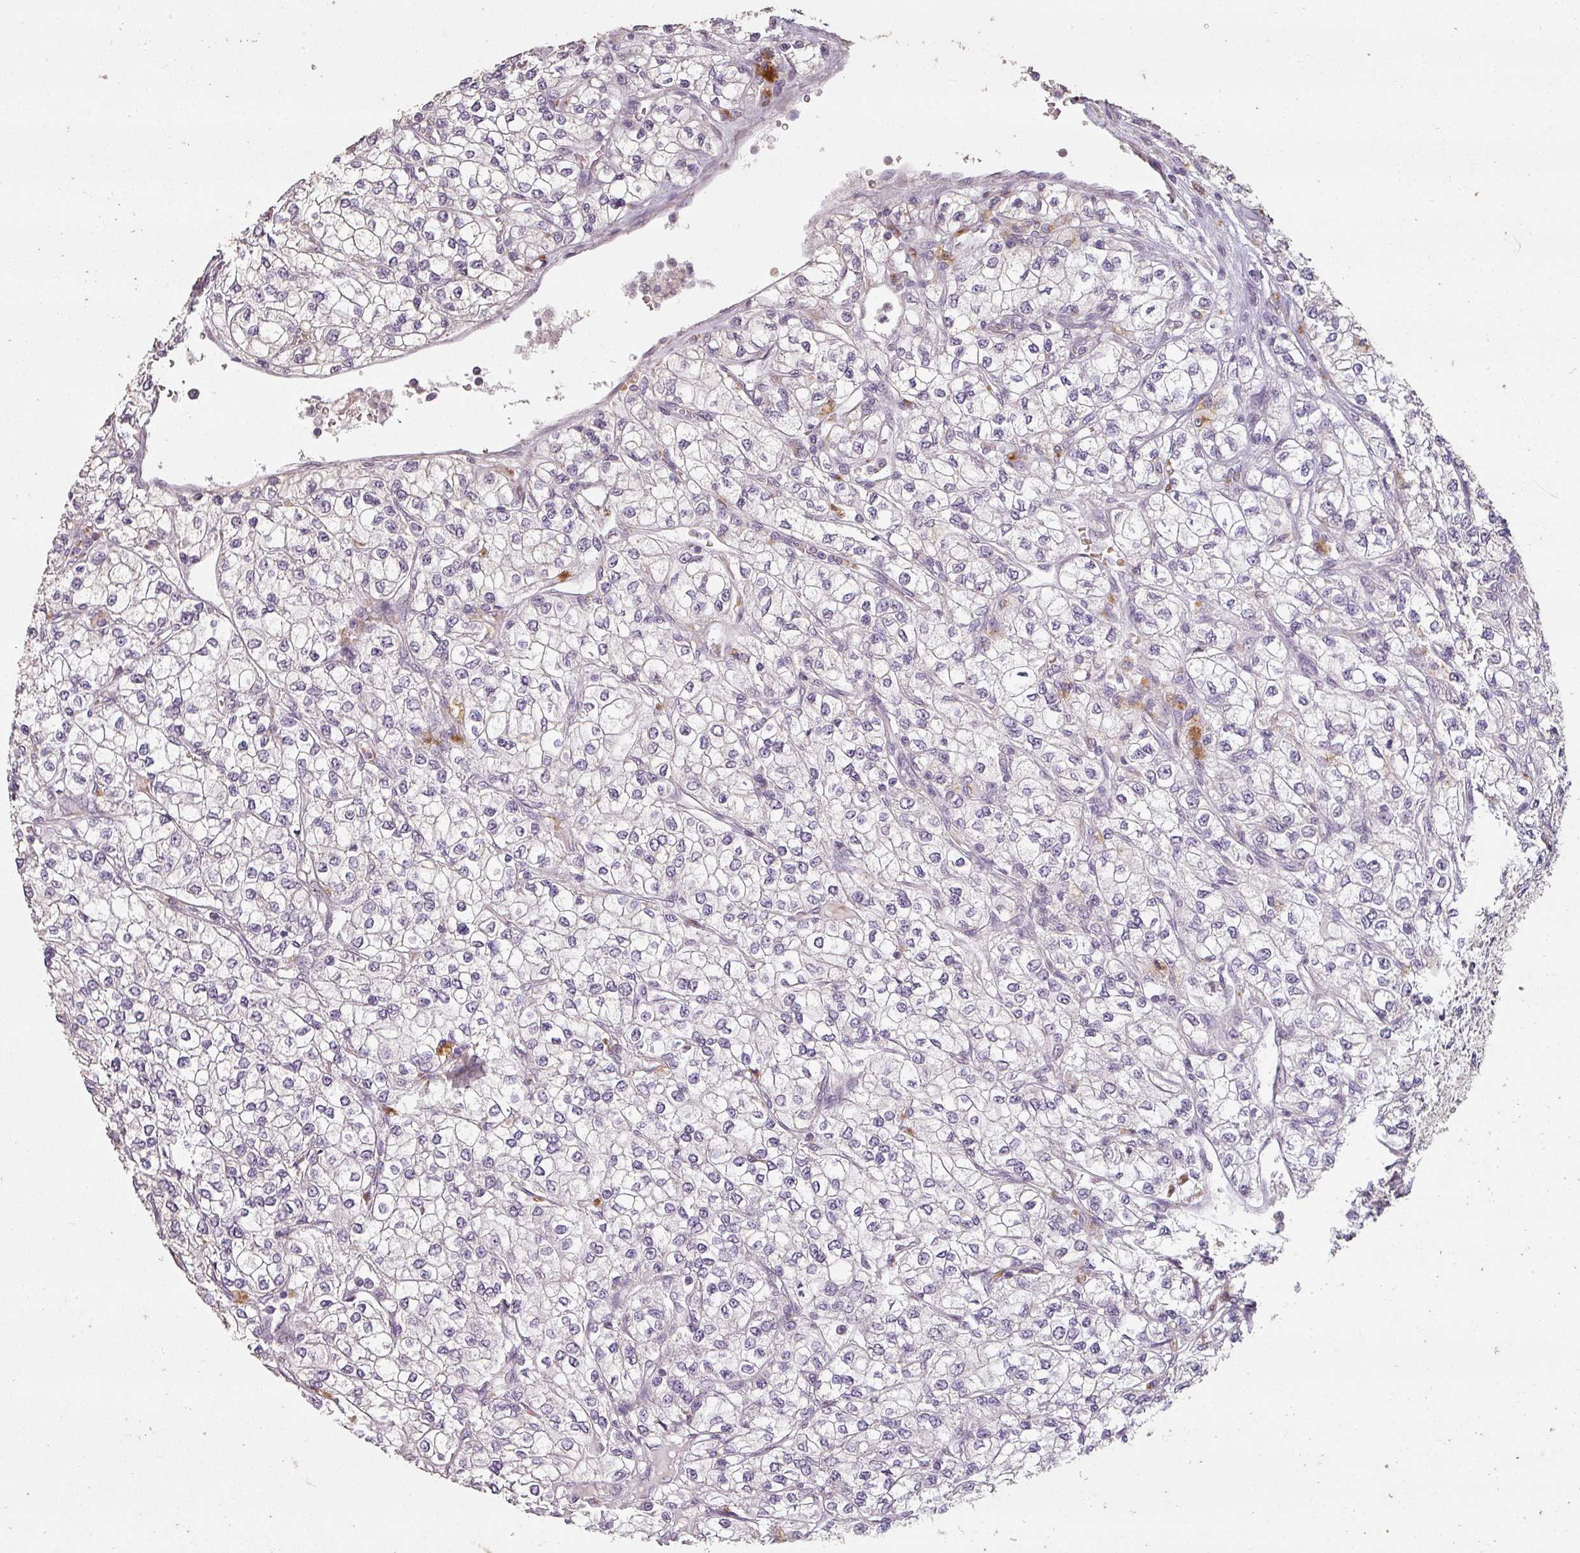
{"staining": {"intensity": "negative", "quantity": "none", "location": "none"}, "tissue": "renal cancer", "cell_type": "Tumor cells", "image_type": "cancer", "snomed": [{"axis": "morphology", "description": "Adenocarcinoma, NOS"}, {"axis": "topography", "description": "Kidney"}], "caption": "This is an IHC histopathology image of renal cancer. There is no expression in tumor cells.", "gene": "LYPLA1", "patient": {"sex": "male", "age": 80}}